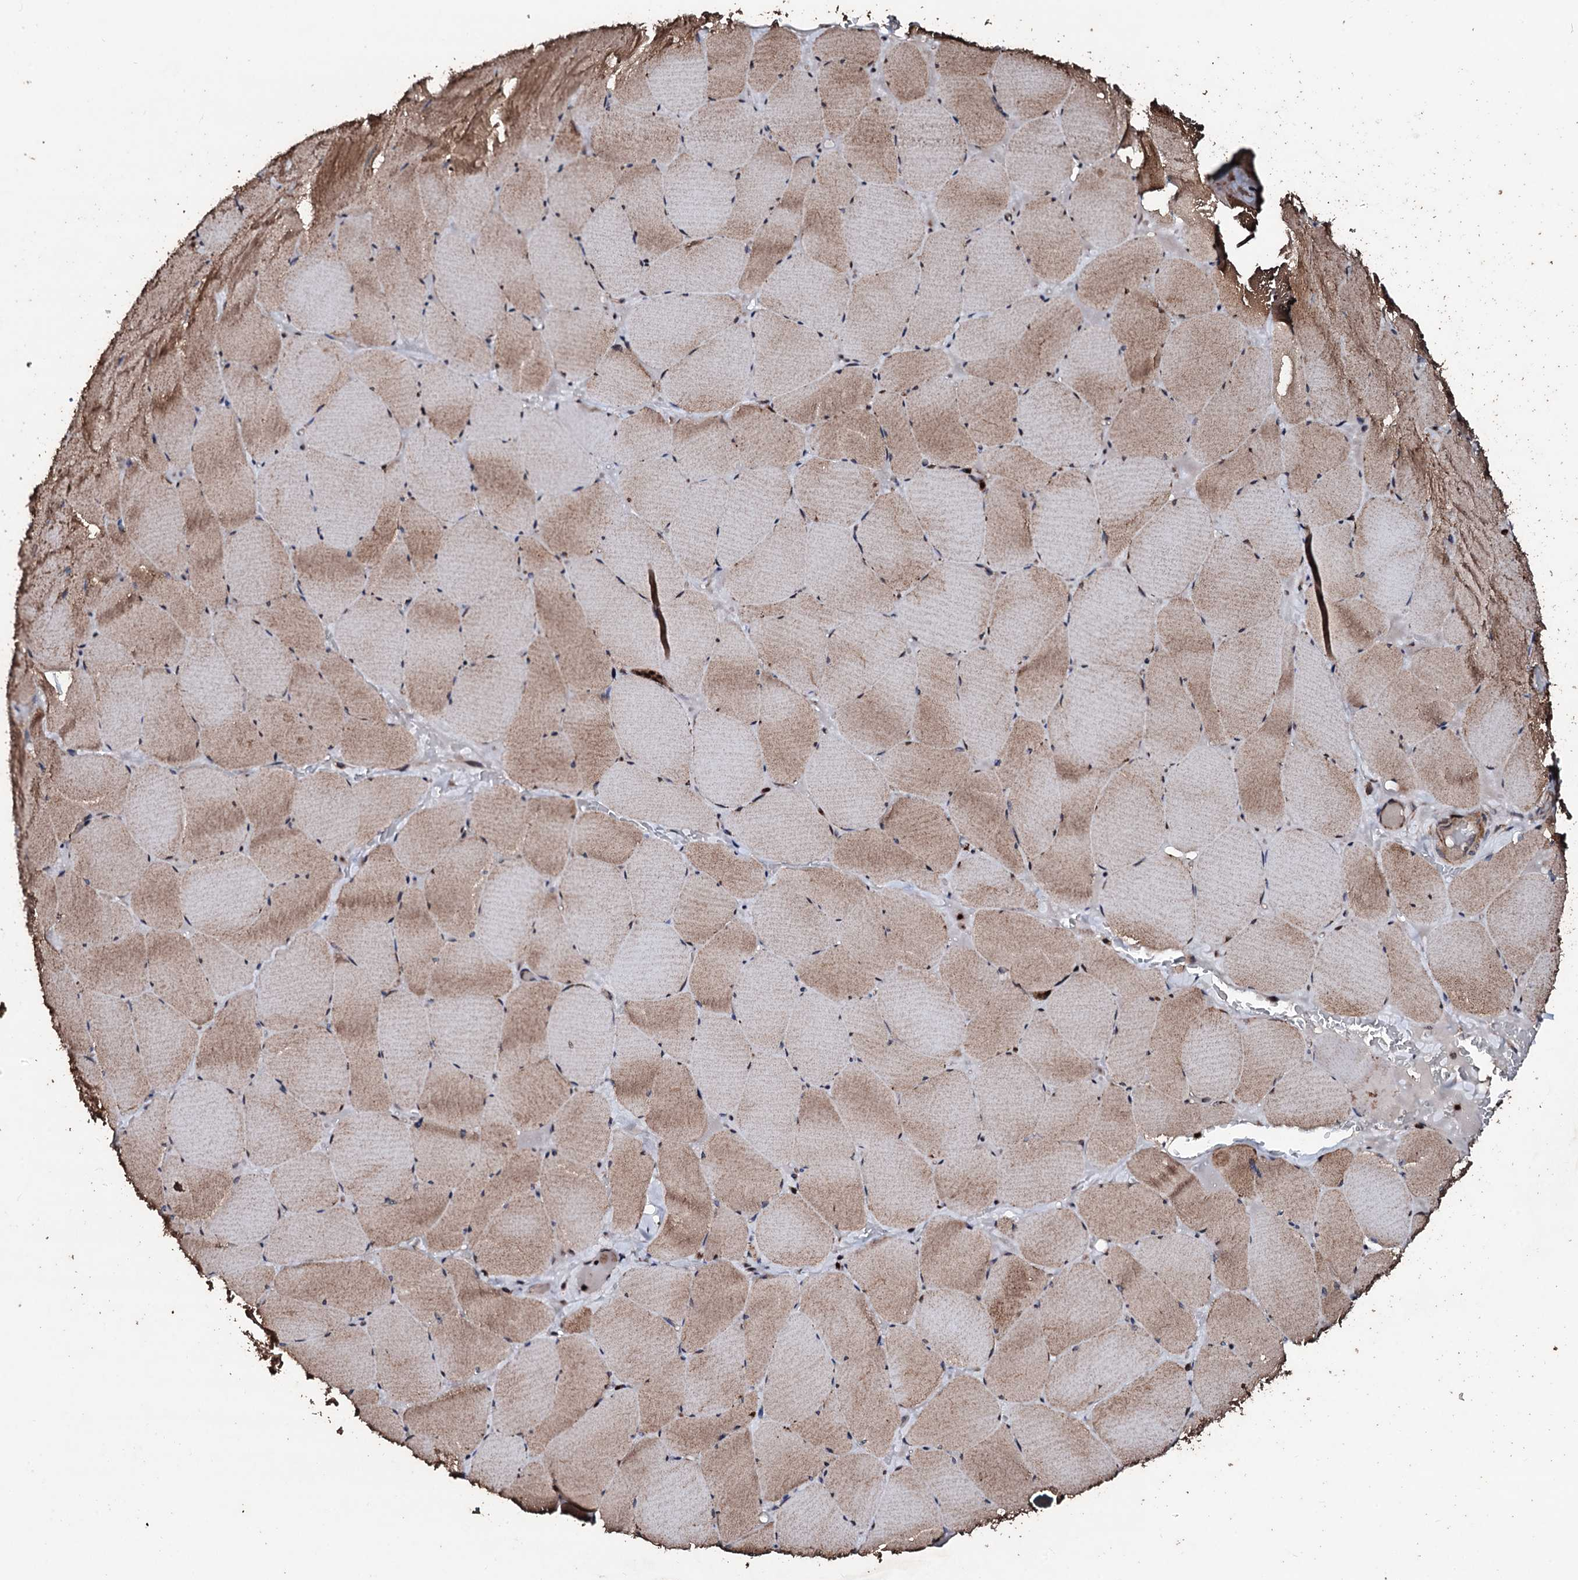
{"staining": {"intensity": "moderate", "quantity": ">75%", "location": "cytoplasmic/membranous"}, "tissue": "skeletal muscle", "cell_type": "Myocytes", "image_type": "normal", "snomed": [{"axis": "morphology", "description": "Normal tissue, NOS"}, {"axis": "topography", "description": "Skeletal muscle"}, {"axis": "topography", "description": "Head-Neck"}], "caption": "Protein positivity by immunohistochemistry (IHC) displays moderate cytoplasmic/membranous staining in about >75% of myocytes in benign skeletal muscle.", "gene": "SDHAF2", "patient": {"sex": "male", "age": 66}}